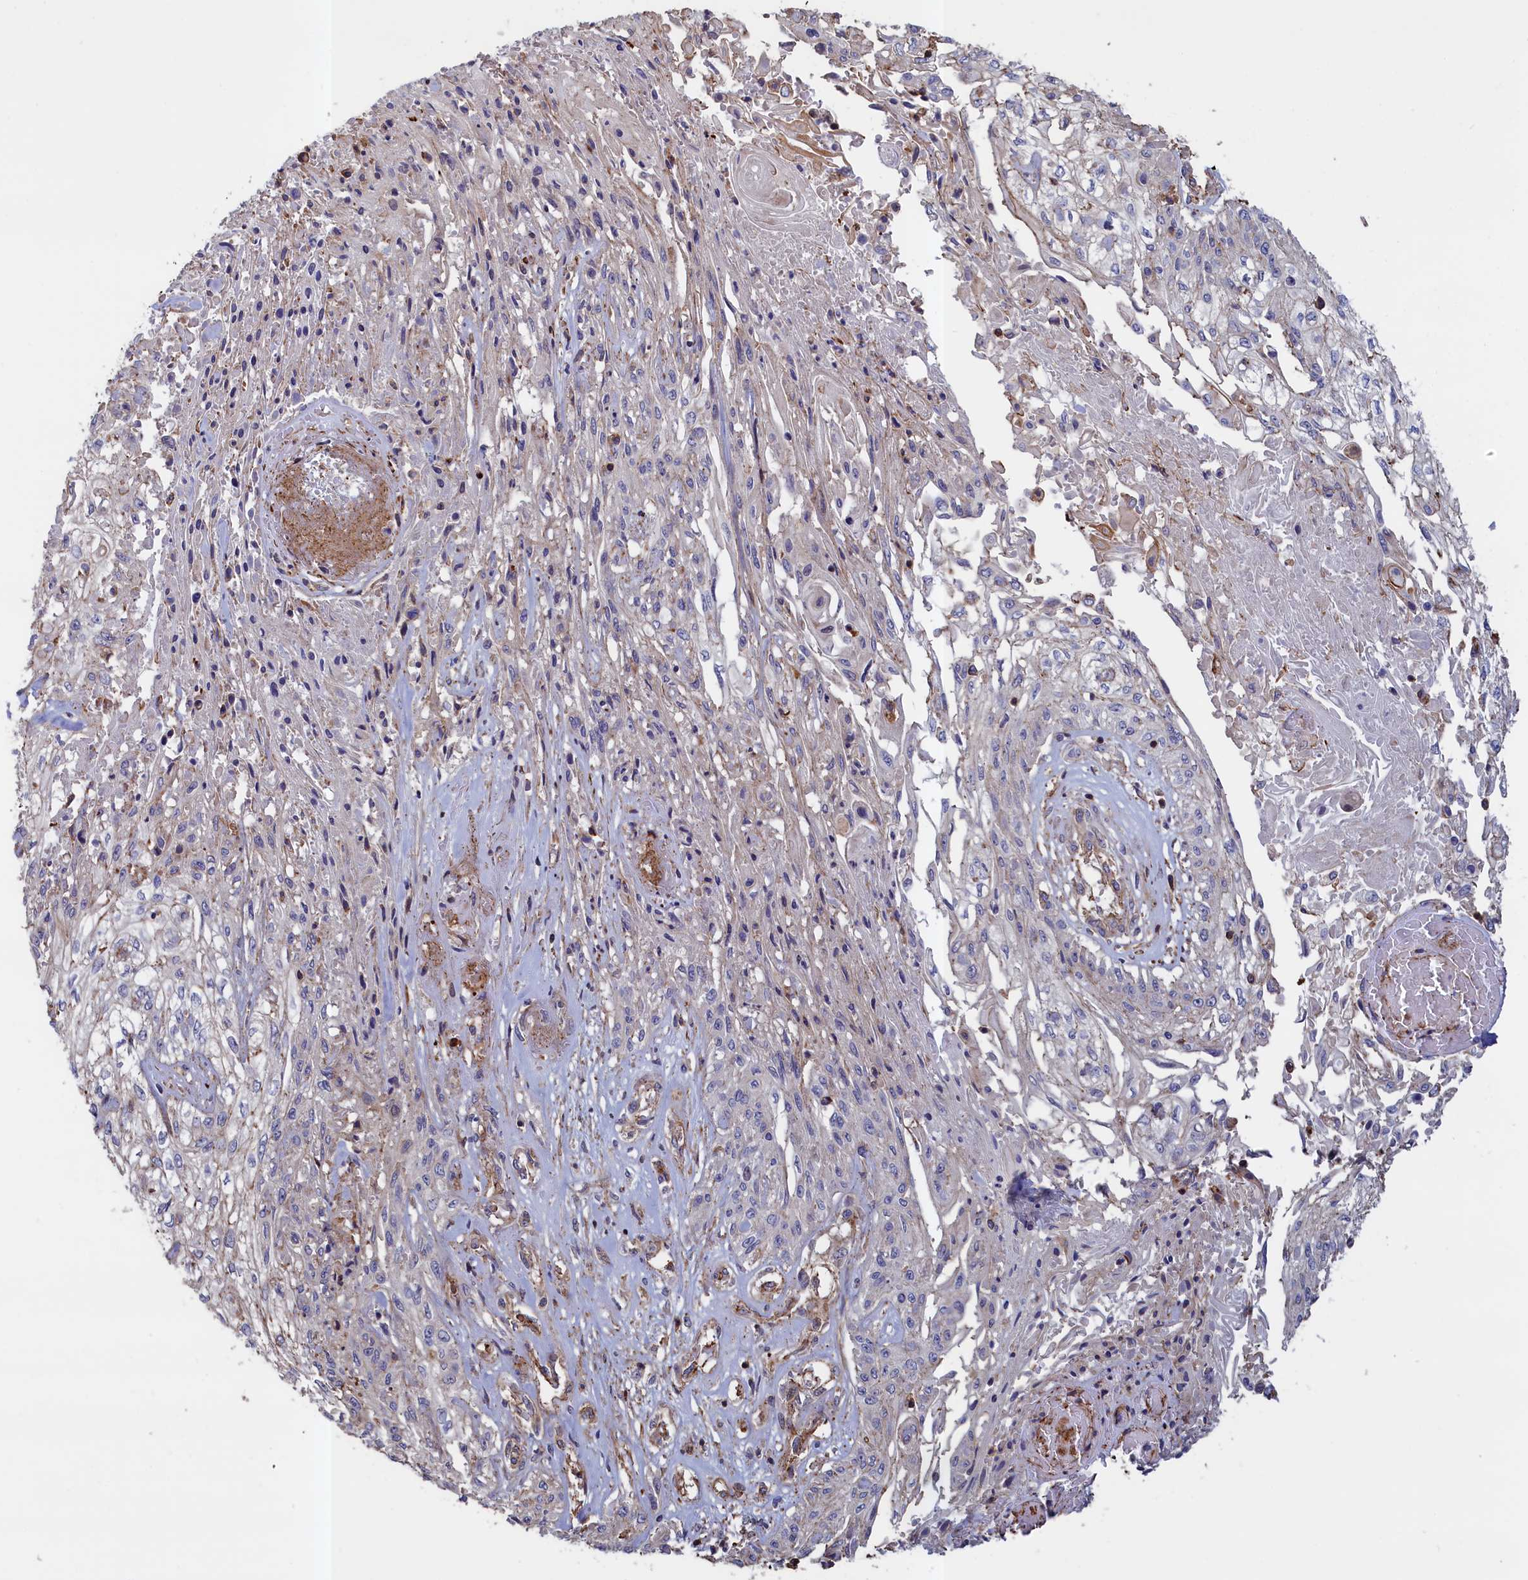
{"staining": {"intensity": "negative", "quantity": "none", "location": "none"}, "tissue": "skin cancer", "cell_type": "Tumor cells", "image_type": "cancer", "snomed": [{"axis": "morphology", "description": "Squamous cell carcinoma, NOS"}, {"axis": "morphology", "description": "Squamous cell carcinoma, metastatic, NOS"}, {"axis": "topography", "description": "Skin"}, {"axis": "topography", "description": "Lymph node"}], "caption": "Immunohistochemistry photomicrograph of human metastatic squamous cell carcinoma (skin) stained for a protein (brown), which demonstrates no staining in tumor cells.", "gene": "ANKRD27", "patient": {"sex": "male", "age": 75}}